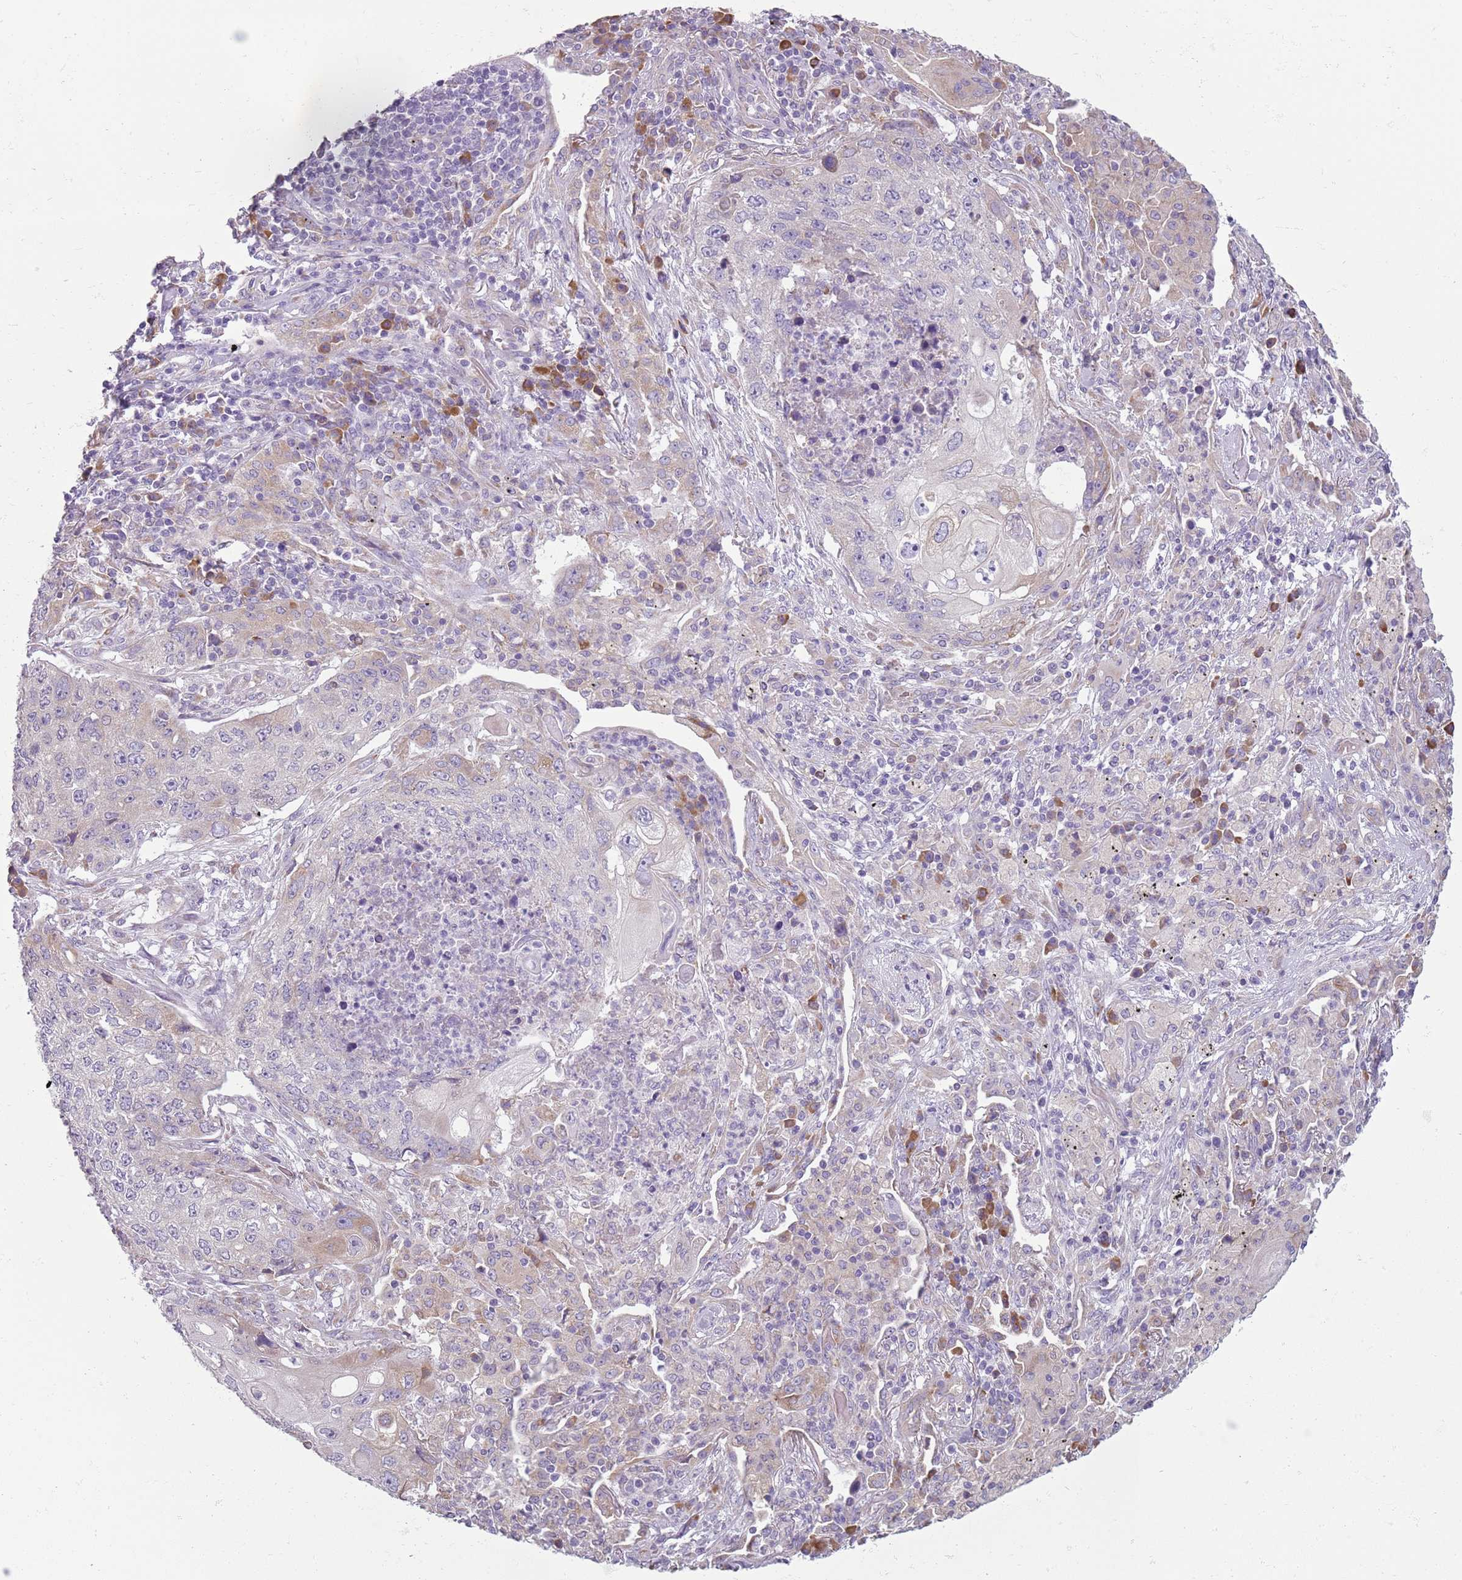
{"staining": {"intensity": "negative", "quantity": "none", "location": "none"}, "tissue": "lung cancer", "cell_type": "Tumor cells", "image_type": "cancer", "snomed": [{"axis": "morphology", "description": "Squamous cell carcinoma, NOS"}, {"axis": "topography", "description": "Lung"}], "caption": "The histopathology image reveals no significant expression in tumor cells of lung squamous cell carcinoma.", "gene": "HYOU1", "patient": {"sex": "female", "age": 63}}